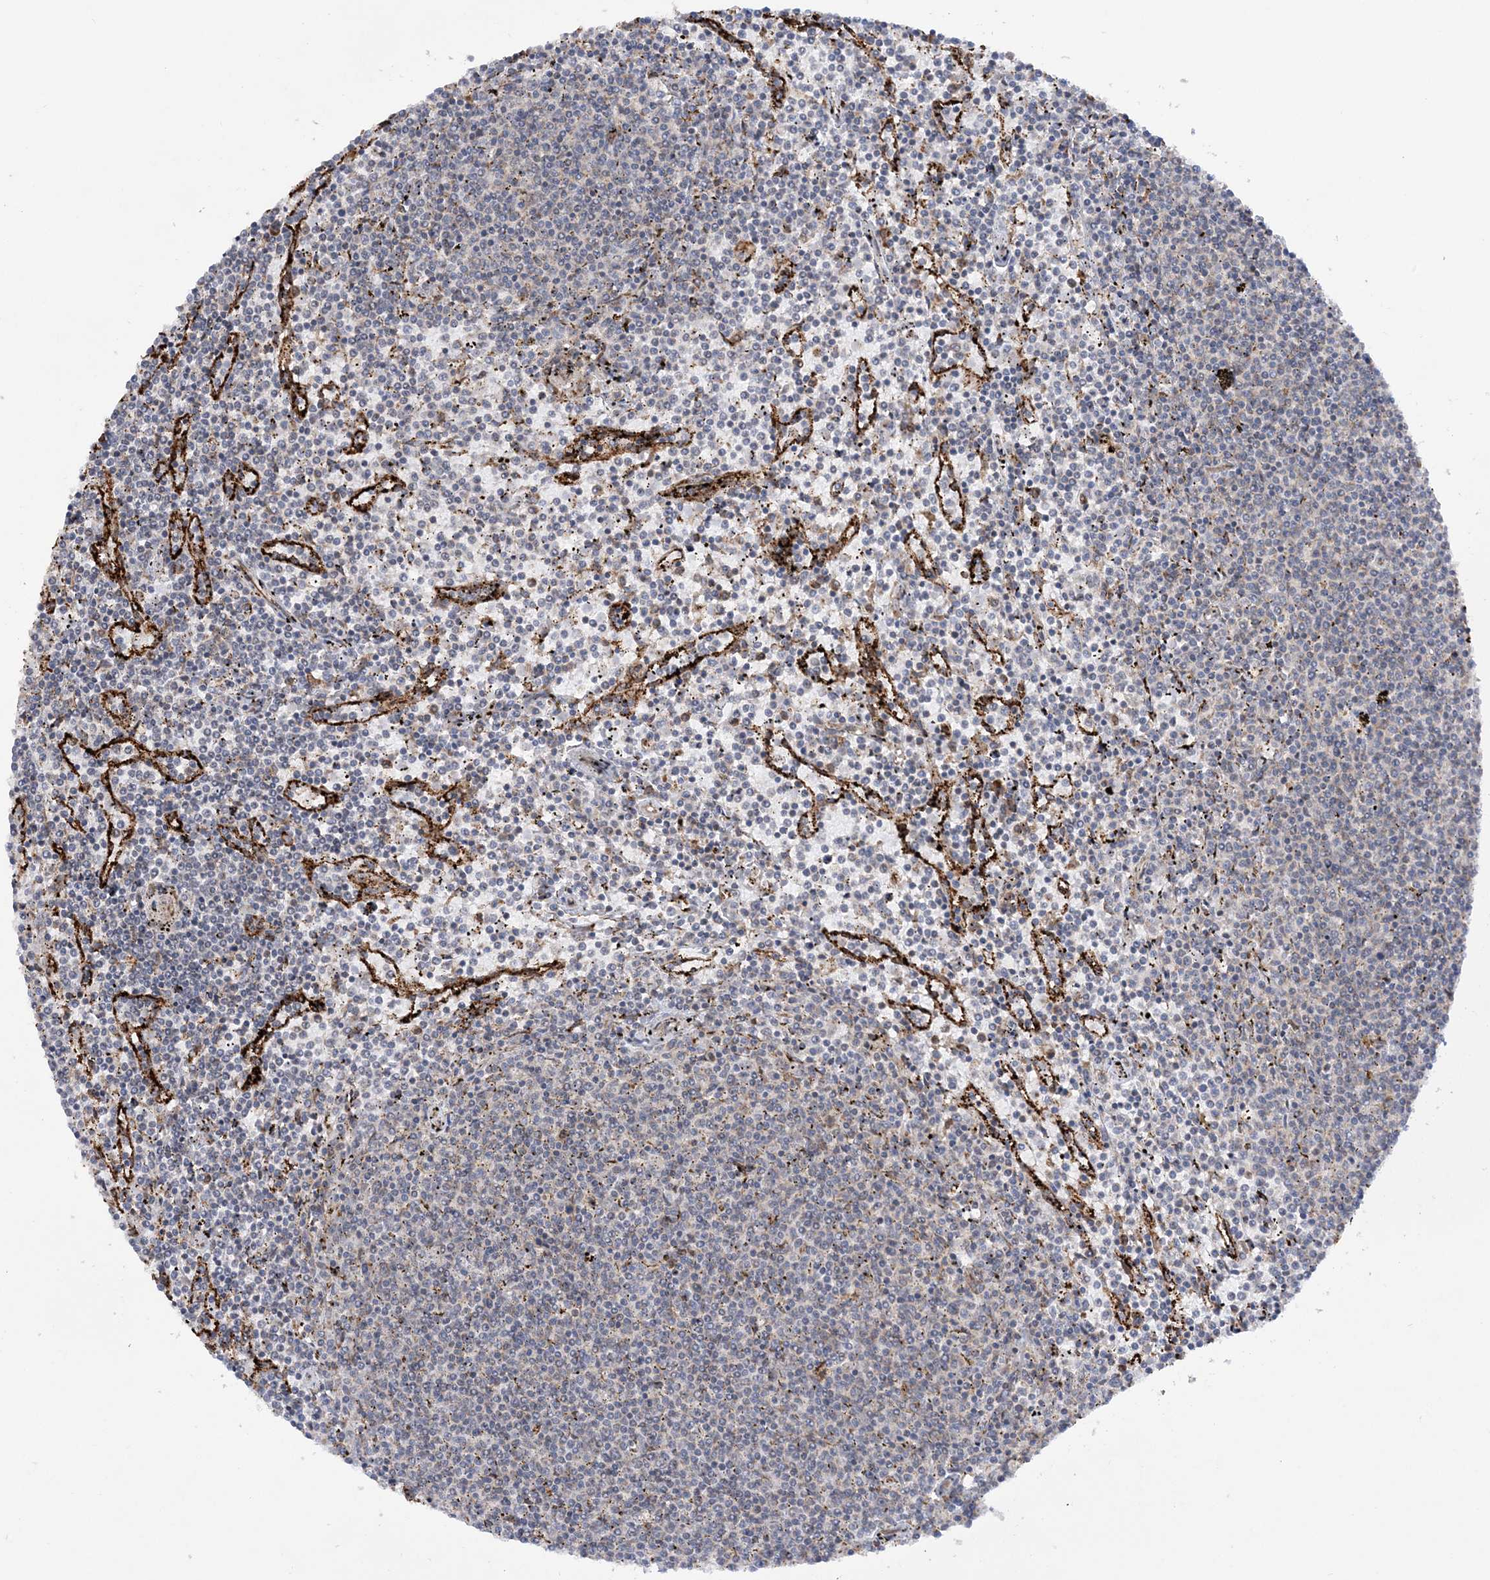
{"staining": {"intensity": "negative", "quantity": "none", "location": "none"}, "tissue": "lymphoma", "cell_type": "Tumor cells", "image_type": "cancer", "snomed": [{"axis": "morphology", "description": "Malignant lymphoma, non-Hodgkin's type, Low grade"}, {"axis": "topography", "description": "Spleen"}], "caption": "This is a micrograph of IHC staining of lymphoma, which shows no expression in tumor cells.", "gene": "MRPL47", "patient": {"sex": "female", "age": 50}}